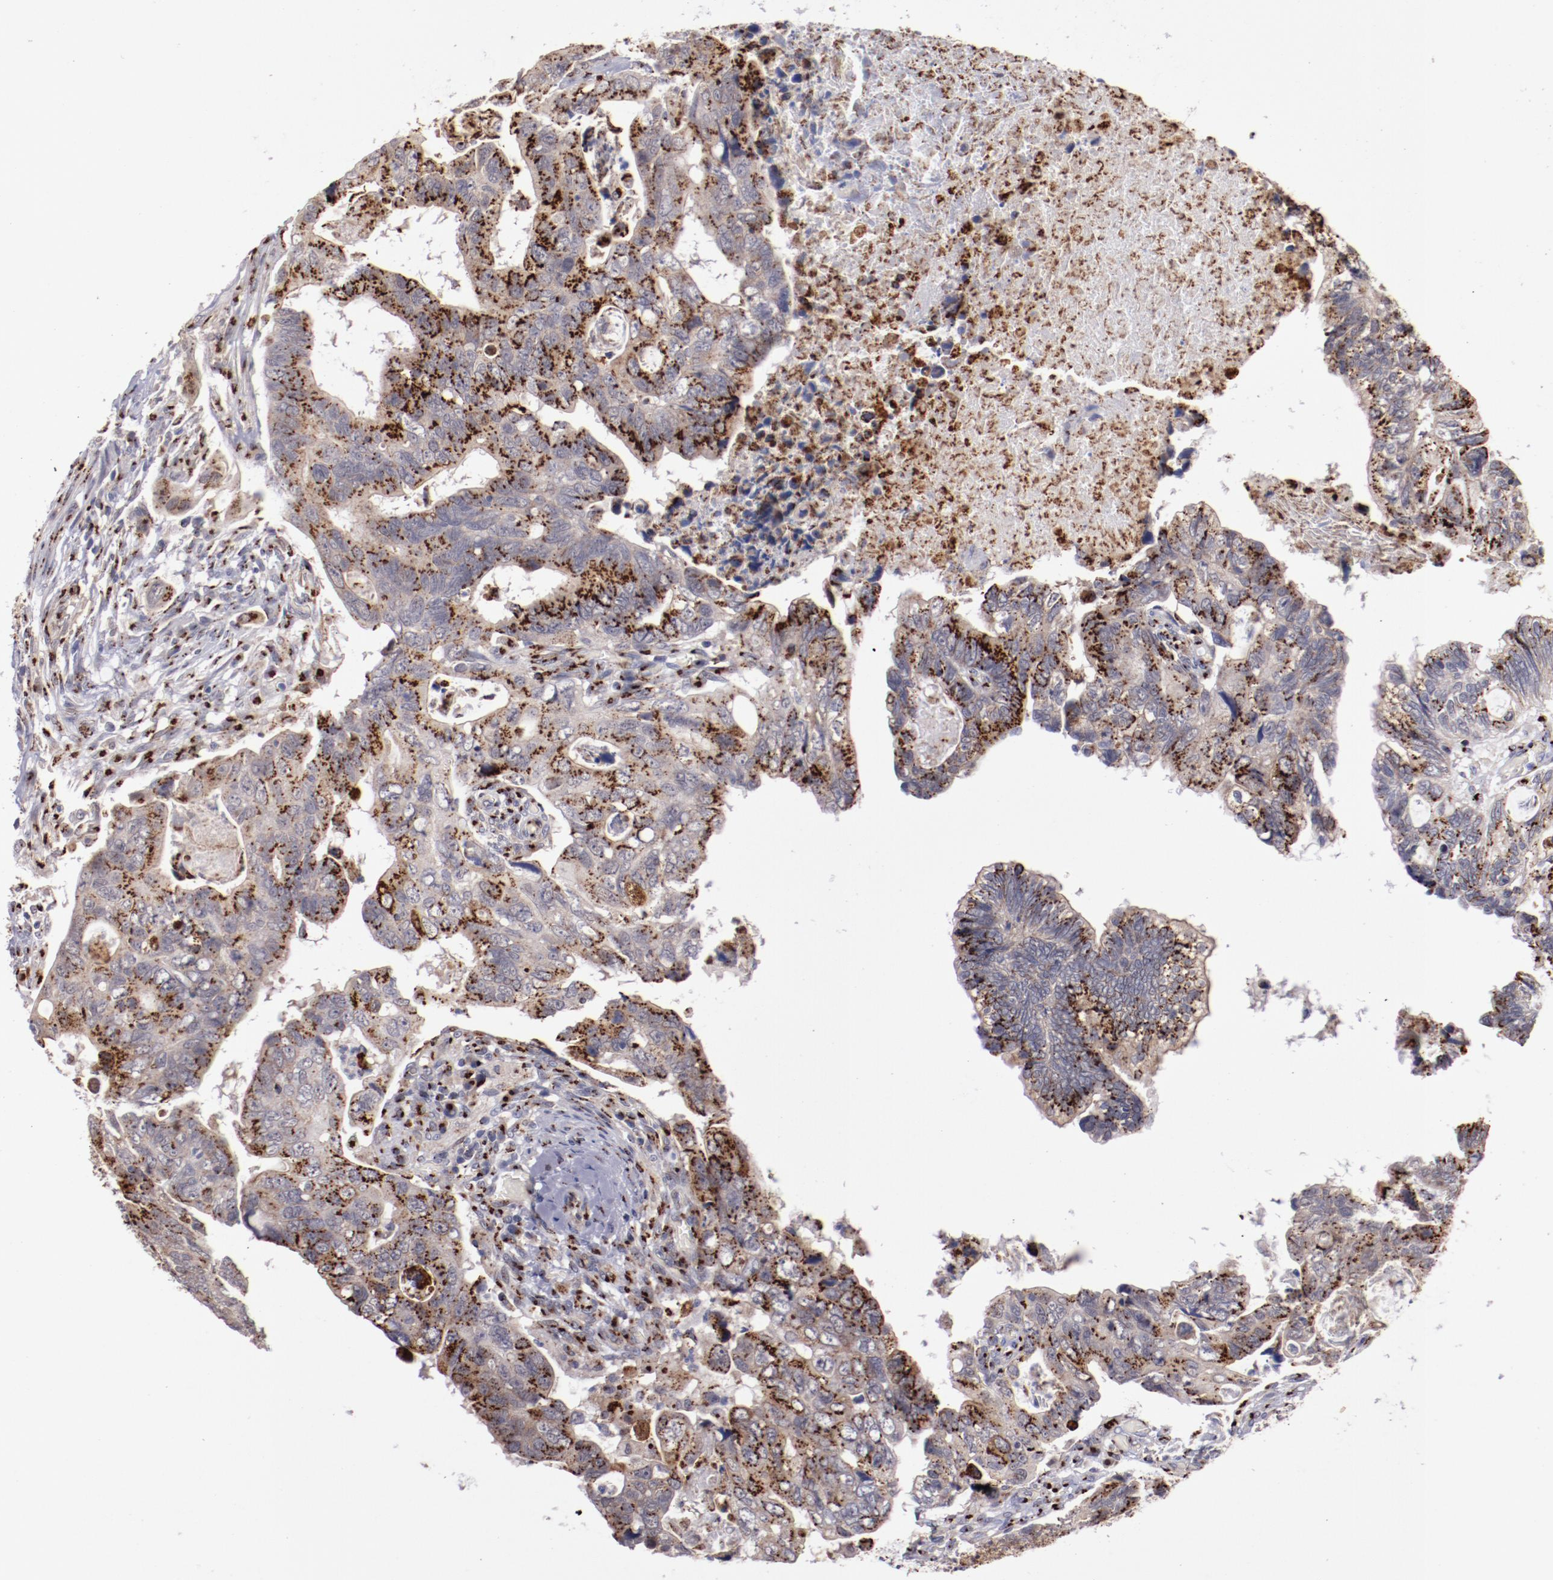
{"staining": {"intensity": "strong", "quantity": ">75%", "location": "cytoplasmic/membranous"}, "tissue": "colorectal cancer", "cell_type": "Tumor cells", "image_type": "cancer", "snomed": [{"axis": "morphology", "description": "Adenocarcinoma, NOS"}, {"axis": "topography", "description": "Rectum"}], "caption": "Immunohistochemical staining of colorectal cancer (adenocarcinoma) exhibits strong cytoplasmic/membranous protein positivity in approximately >75% of tumor cells.", "gene": "GOLIM4", "patient": {"sex": "male", "age": 53}}